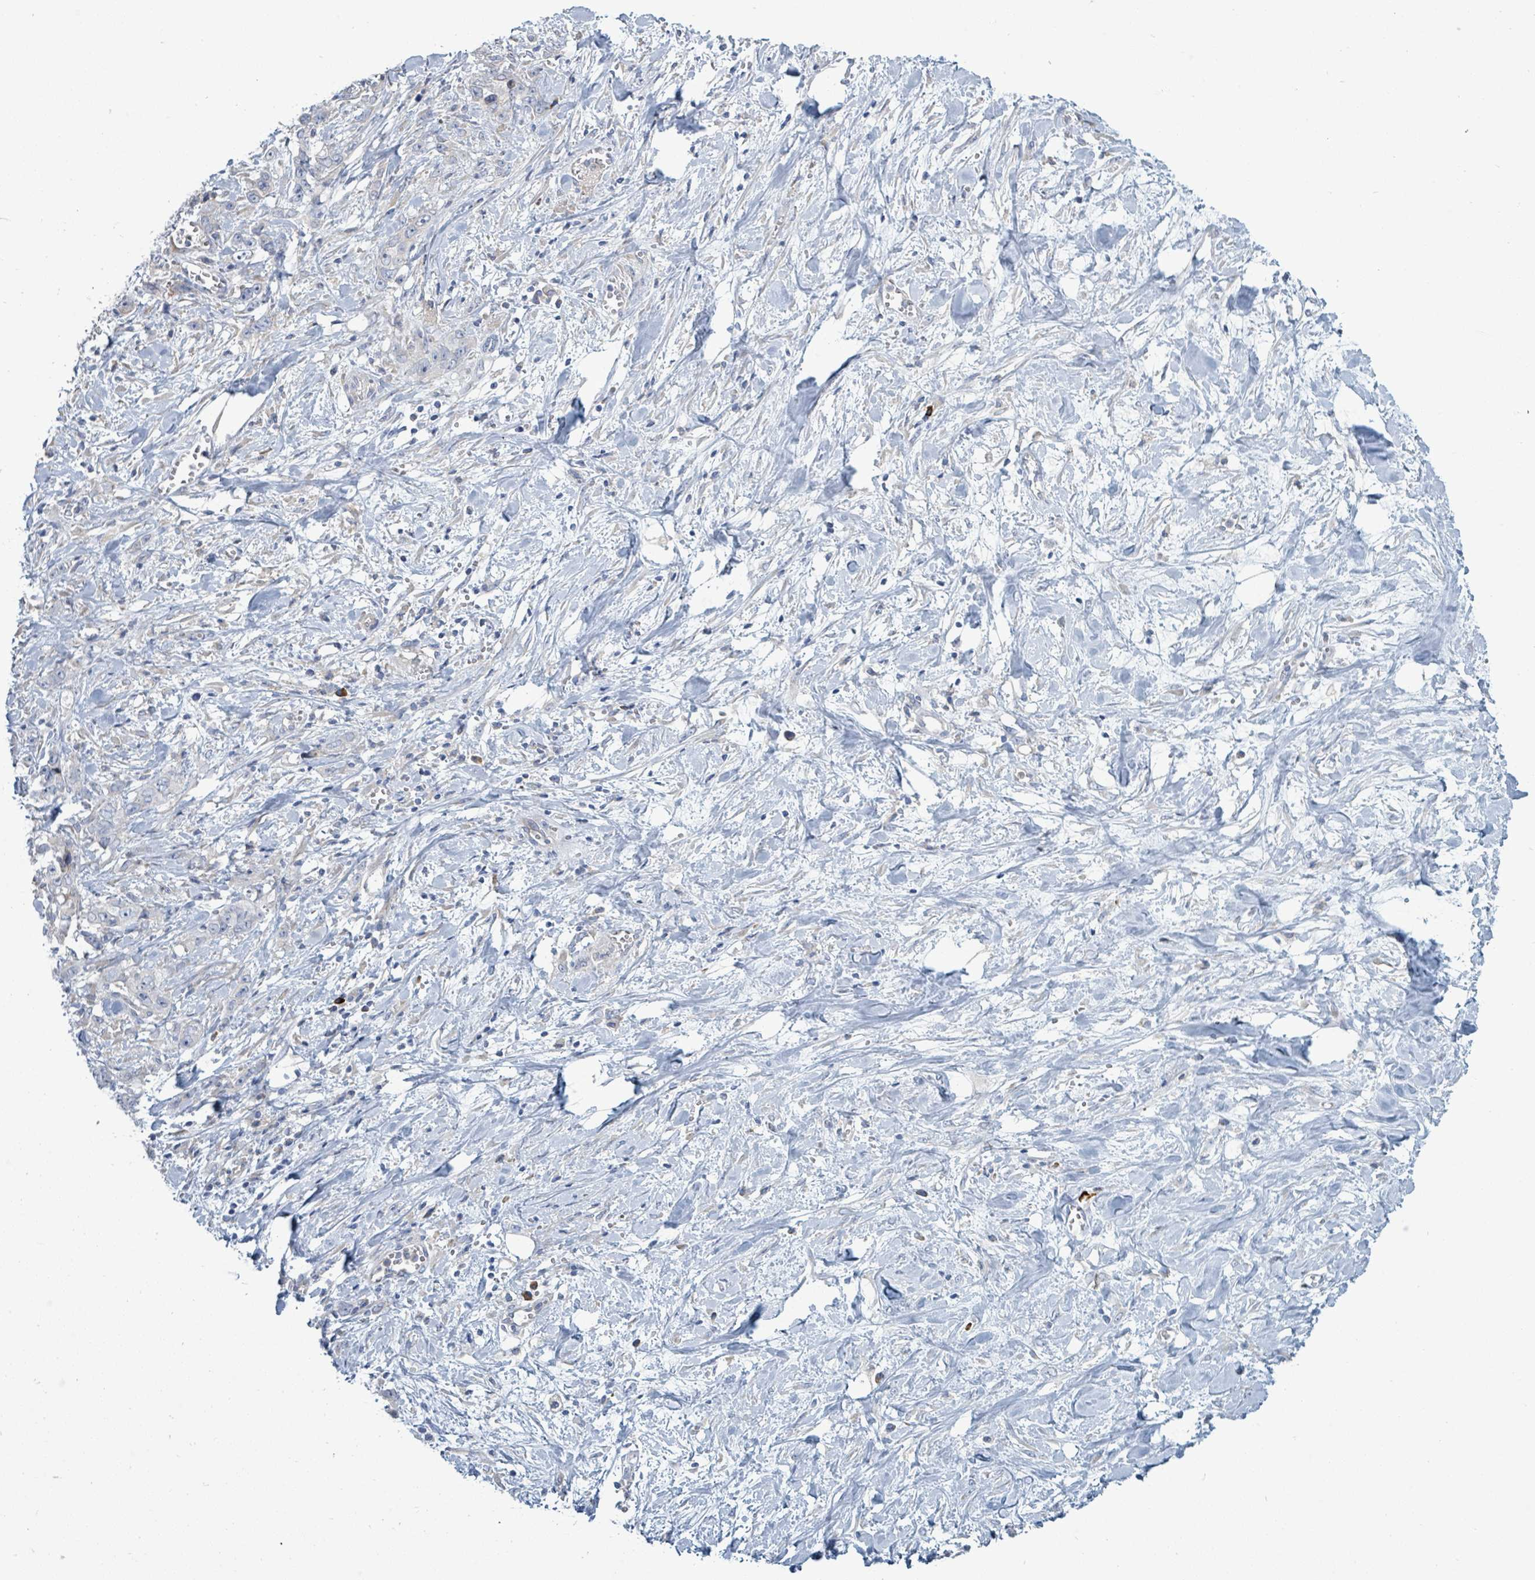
{"staining": {"intensity": "negative", "quantity": "none", "location": "none"}, "tissue": "stomach cancer", "cell_type": "Tumor cells", "image_type": "cancer", "snomed": [{"axis": "morphology", "description": "Adenocarcinoma, NOS"}, {"axis": "topography", "description": "Stomach, upper"}], "caption": "The image reveals no significant staining in tumor cells of adenocarcinoma (stomach).", "gene": "SIRPB1", "patient": {"sex": "male", "age": 62}}